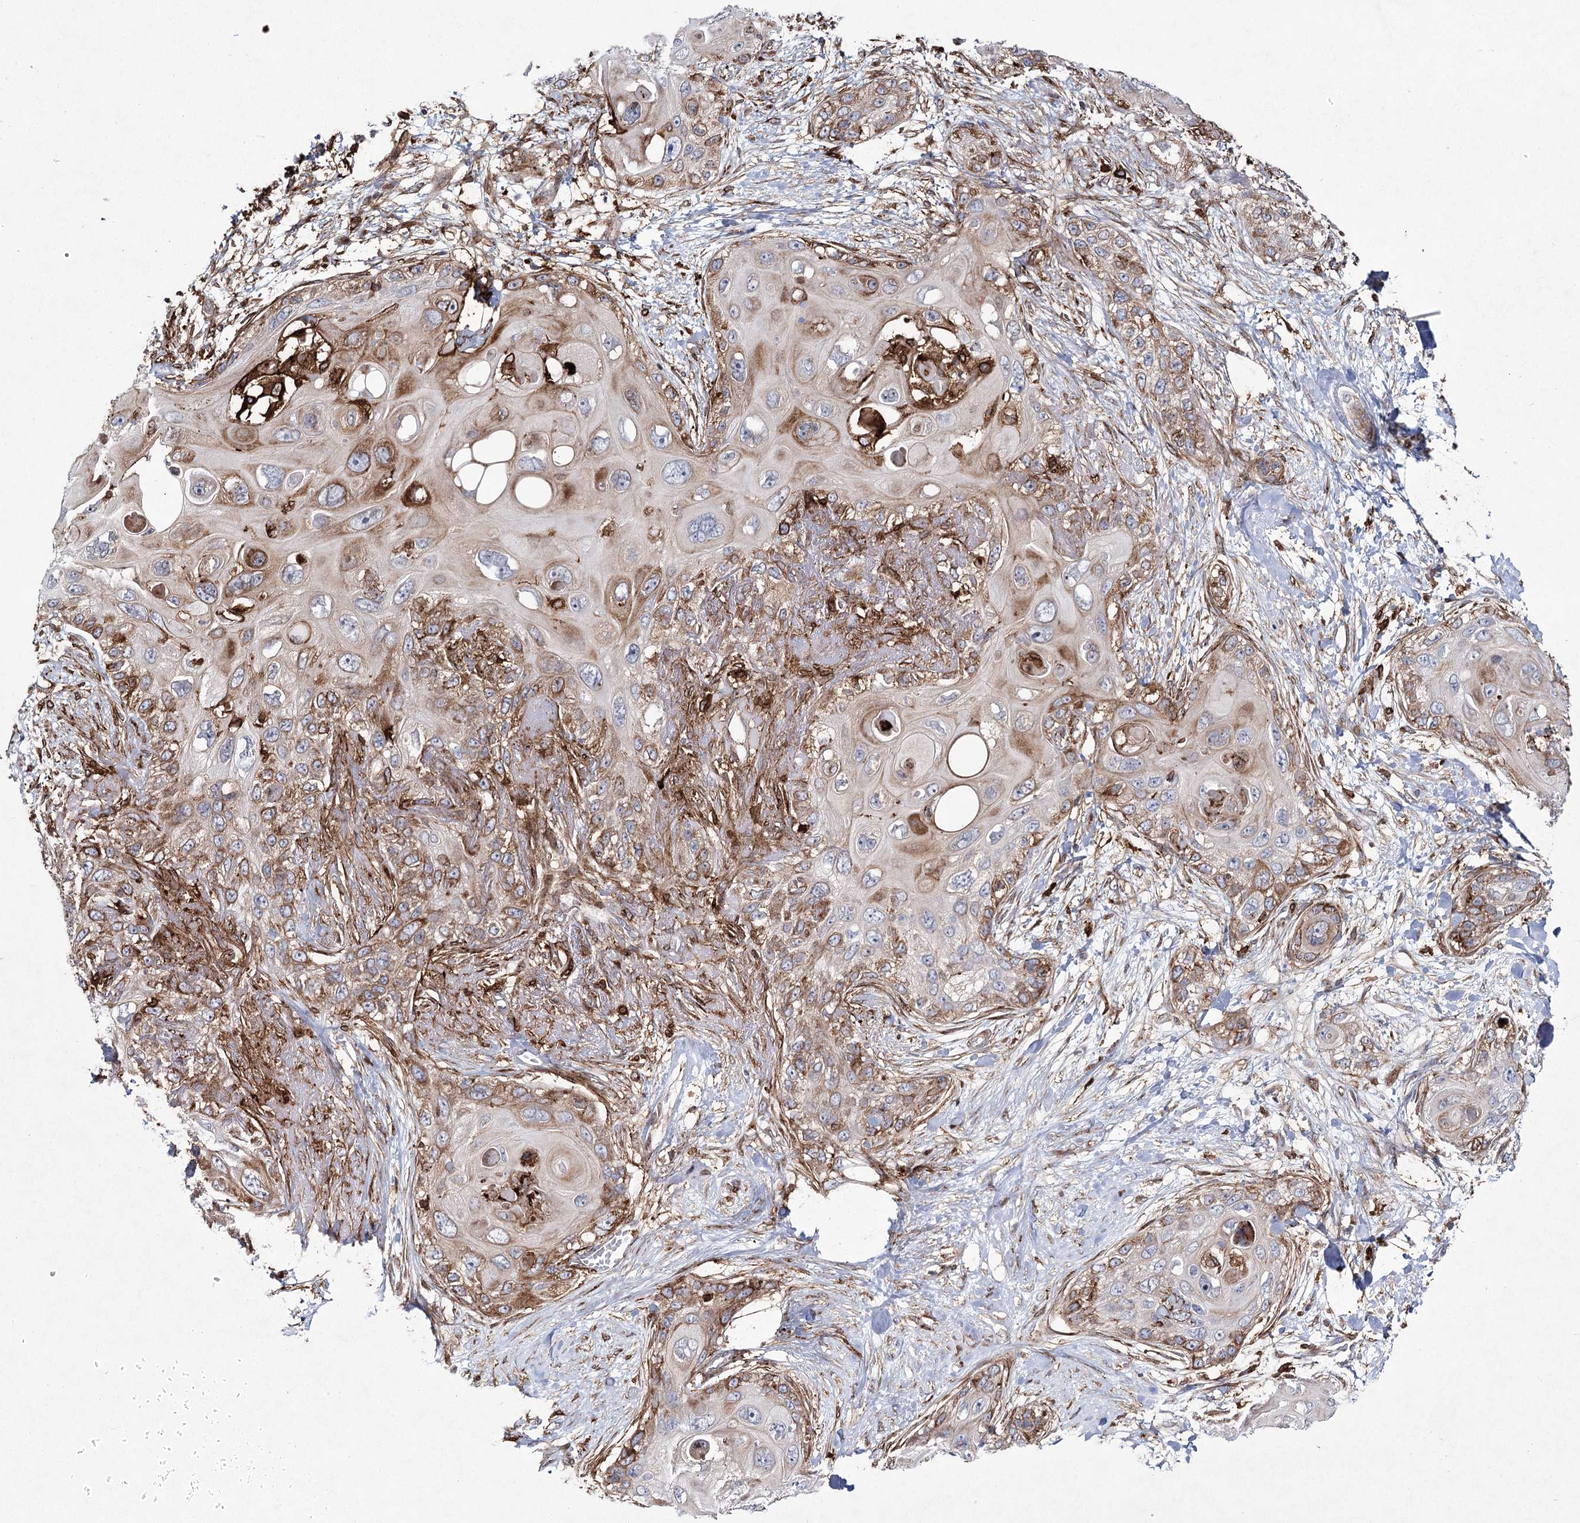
{"staining": {"intensity": "moderate", "quantity": "25%-75%", "location": "cytoplasmic/membranous"}, "tissue": "skin cancer", "cell_type": "Tumor cells", "image_type": "cancer", "snomed": [{"axis": "morphology", "description": "Normal tissue, NOS"}, {"axis": "morphology", "description": "Squamous cell carcinoma, NOS"}, {"axis": "topography", "description": "Skin"}], "caption": "Skin cancer (squamous cell carcinoma) was stained to show a protein in brown. There is medium levels of moderate cytoplasmic/membranous positivity in about 25%-75% of tumor cells.", "gene": "DCUN1D4", "patient": {"sex": "male", "age": 72}}